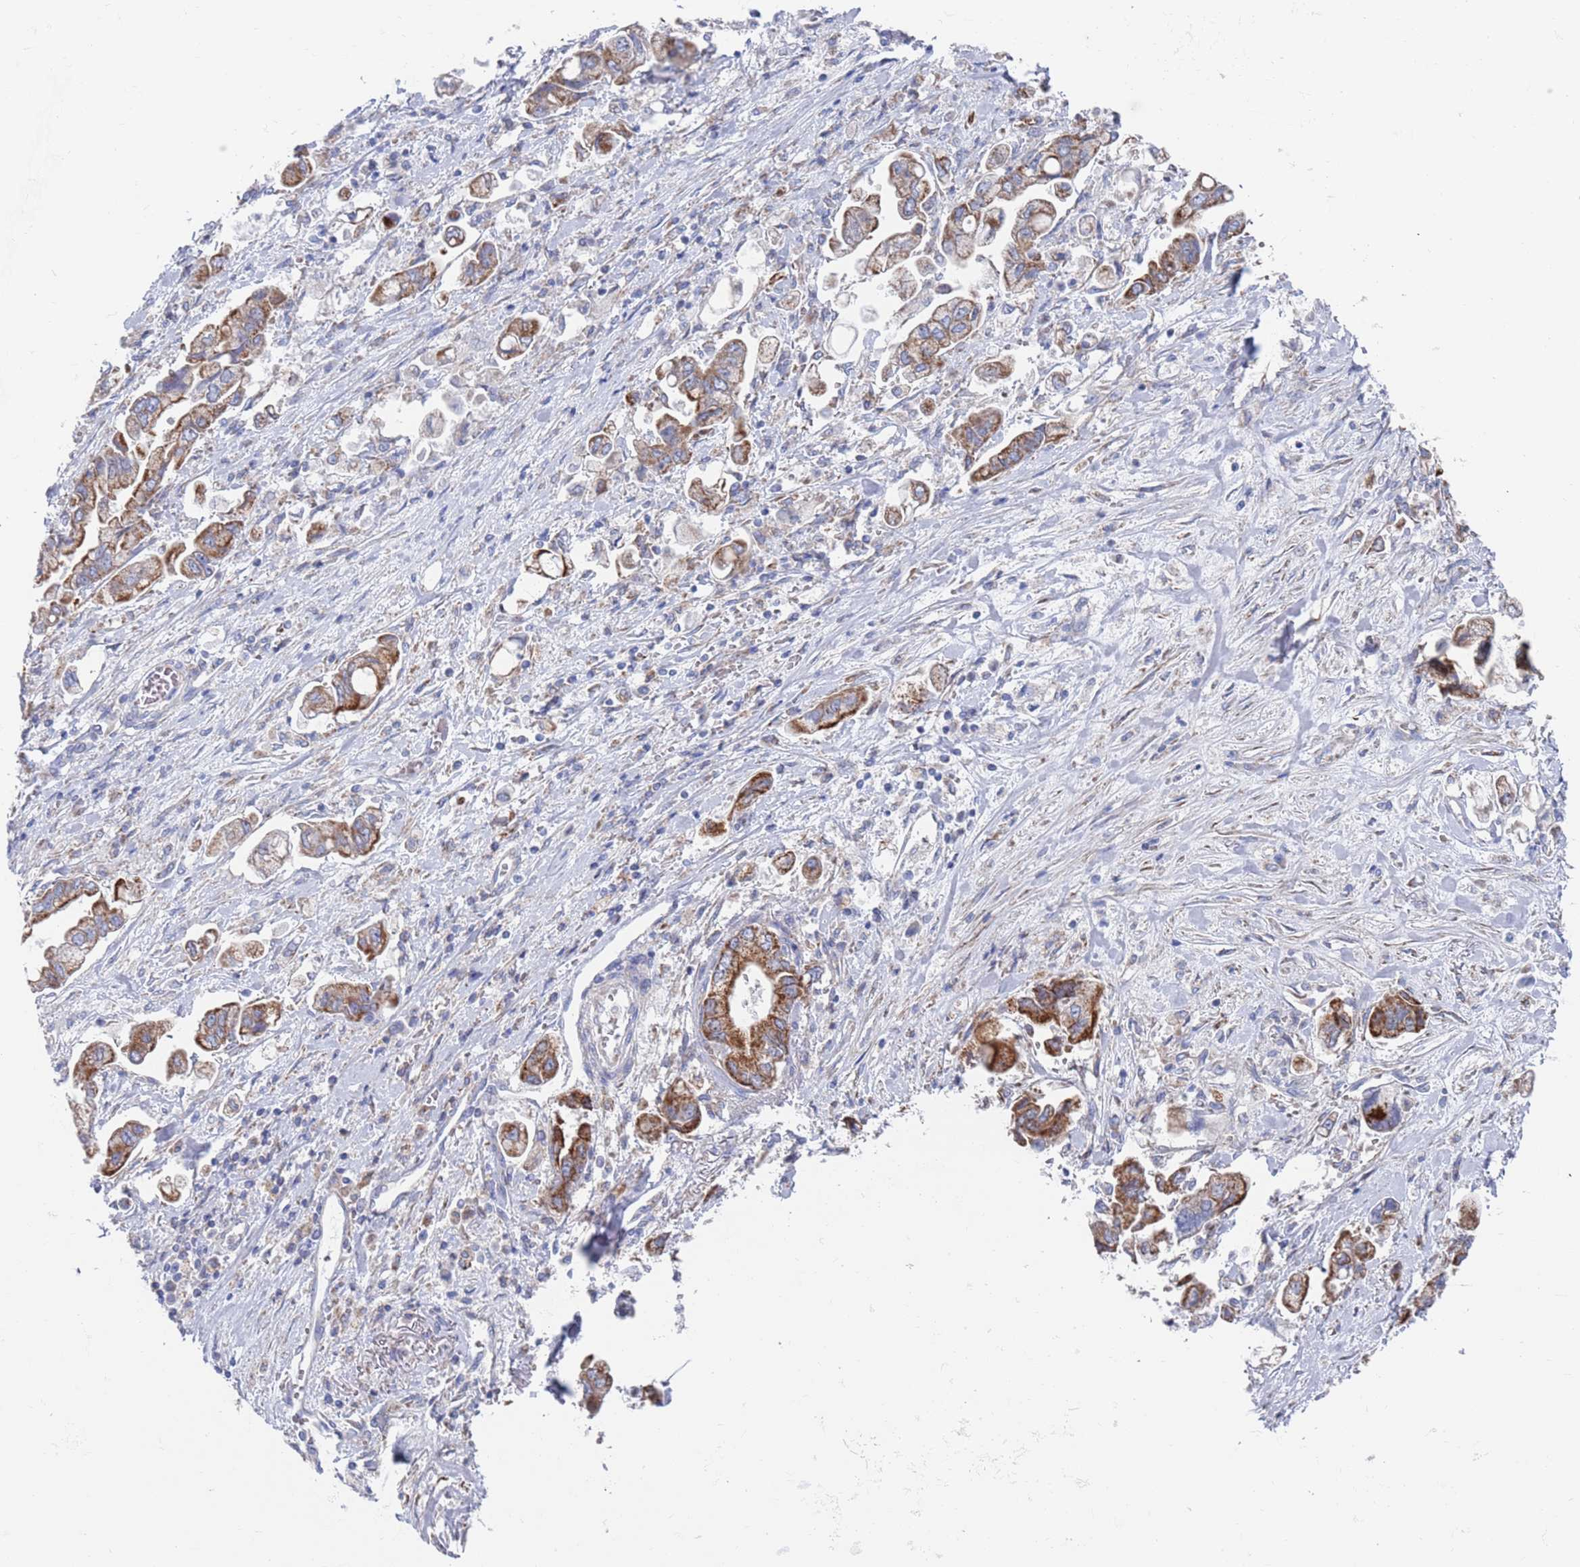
{"staining": {"intensity": "strong", "quantity": "25%-75%", "location": "cytoplasmic/membranous"}, "tissue": "stomach cancer", "cell_type": "Tumor cells", "image_type": "cancer", "snomed": [{"axis": "morphology", "description": "Adenocarcinoma, NOS"}, {"axis": "topography", "description": "Stomach"}], "caption": "Tumor cells show high levels of strong cytoplasmic/membranous staining in about 25%-75% of cells in human stomach cancer.", "gene": "CHCHD6", "patient": {"sex": "male", "age": 62}}